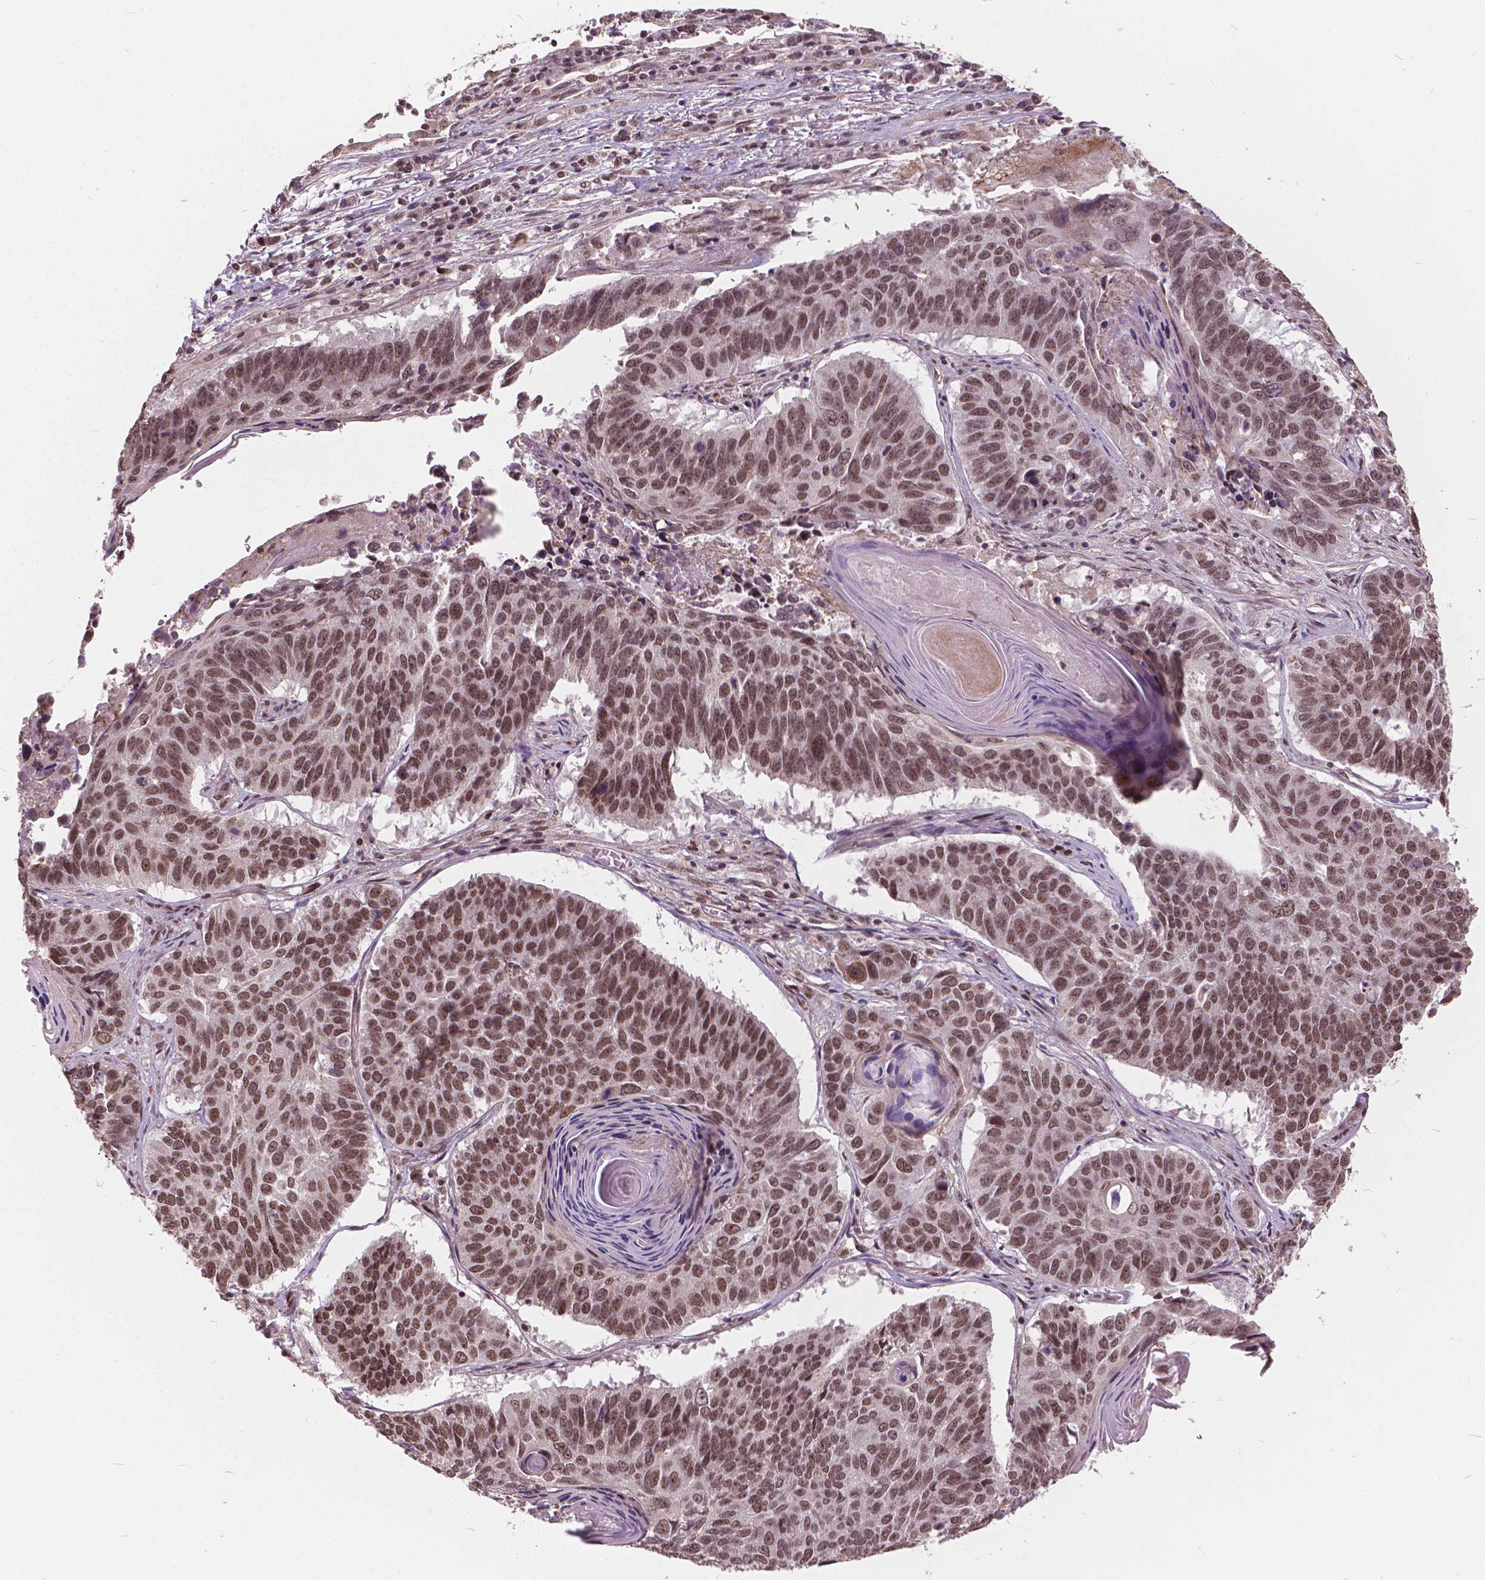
{"staining": {"intensity": "moderate", "quantity": ">75%", "location": "nuclear"}, "tissue": "lung cancer", "cell_type": "Tumor cells", "image_type": "cancer", "snomed": [{"axis": "morphology", "description": "Squamous cell carcinoma, NOS"}, {"axis": "topography", "description": "Lung"}], "caption": "Tumor cells reveal moderate nuclear staining in approximately >75% of cells in lung cancer (squamous cell carcinoma).", "gene": "GPS2", "patient": {"sex": "male", "age": 73}}